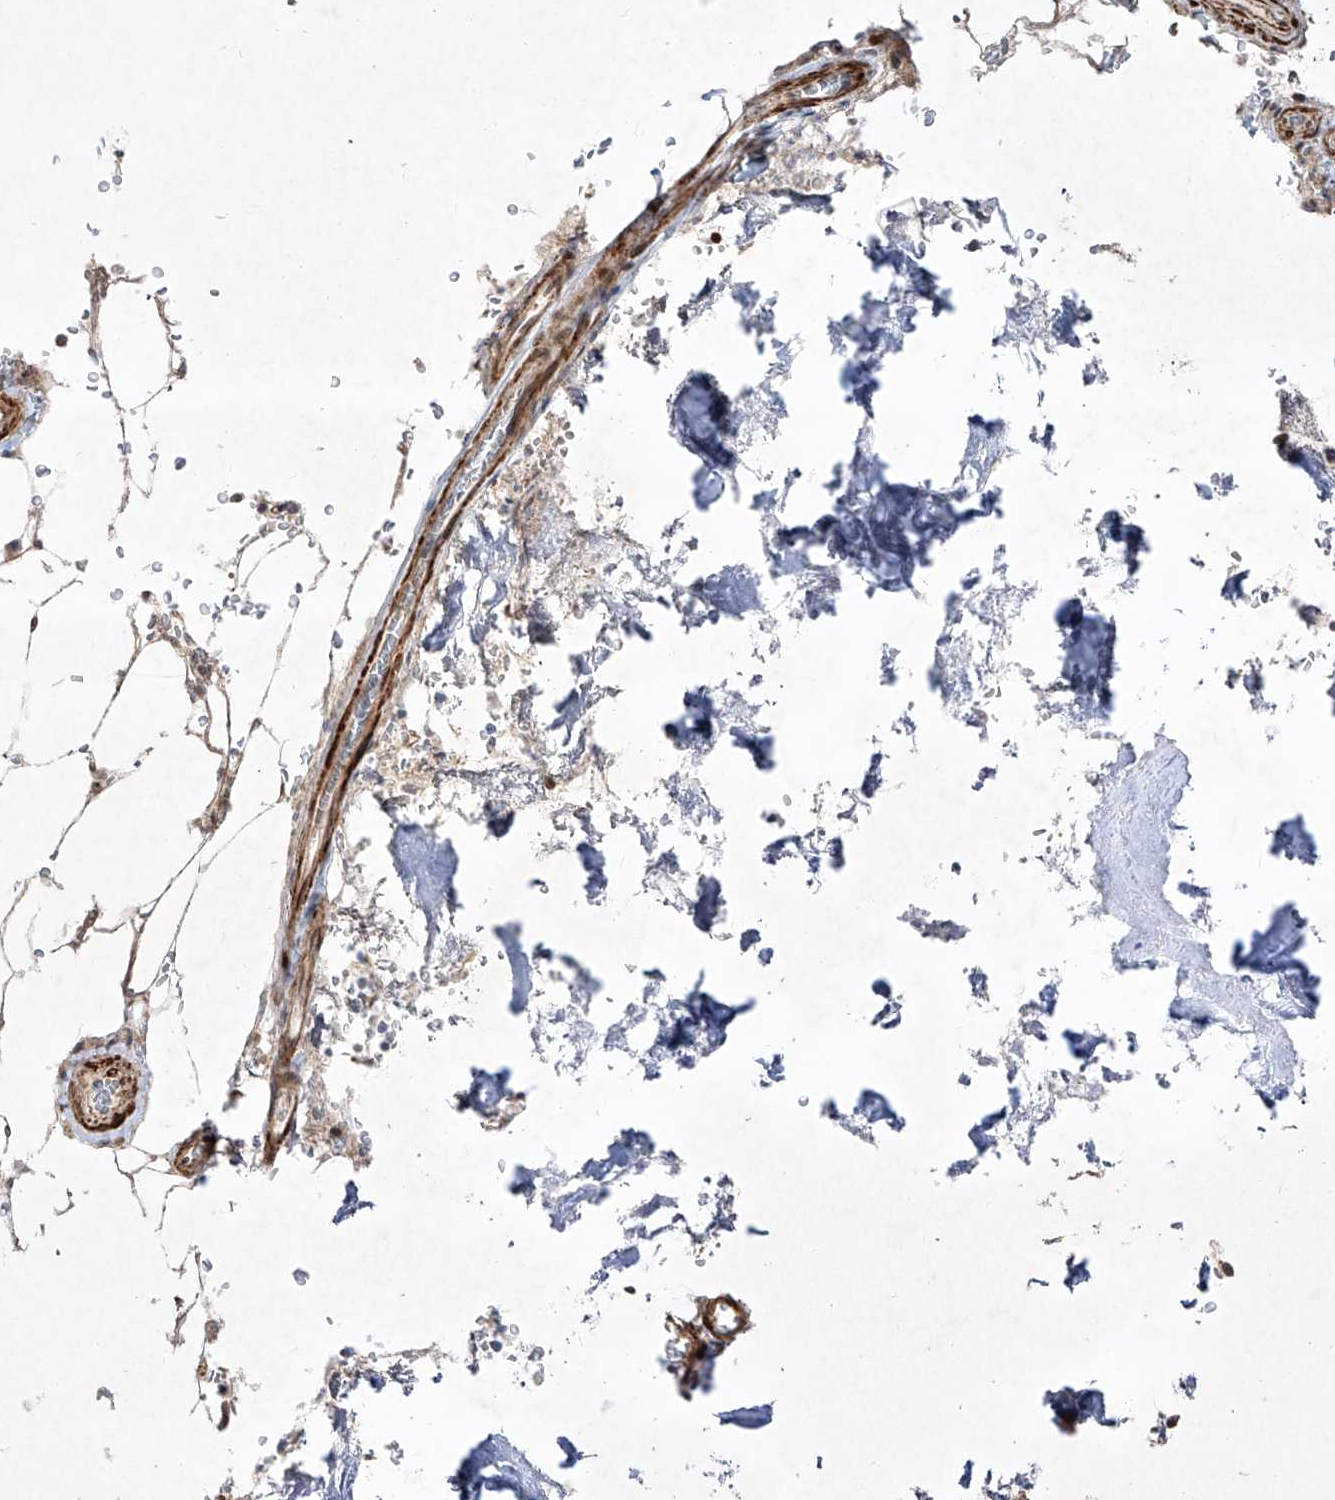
{"staining": {"intensity": "moderate", "quantity": "<25%", "location": "cytoplasmic/membranous"}, "tissue": "bone marrow", "cell_type": "Hematopoietic cells", "image_type": "normal", "snomed": [{"axis": "morphology", "description": "Normal tissue, NOS"}, {"axis": "topography", "description": "Bone marrow"}], "caption": "High-power microscopy captured an immunohistochemistry micrograph of normal bone marrow, revealing moderate cytoplasmic/membranous positivity in about <25% of hematopoietic cells.", "gene": "KDM1B", "patient": {"sex": "male", "age": 70}}